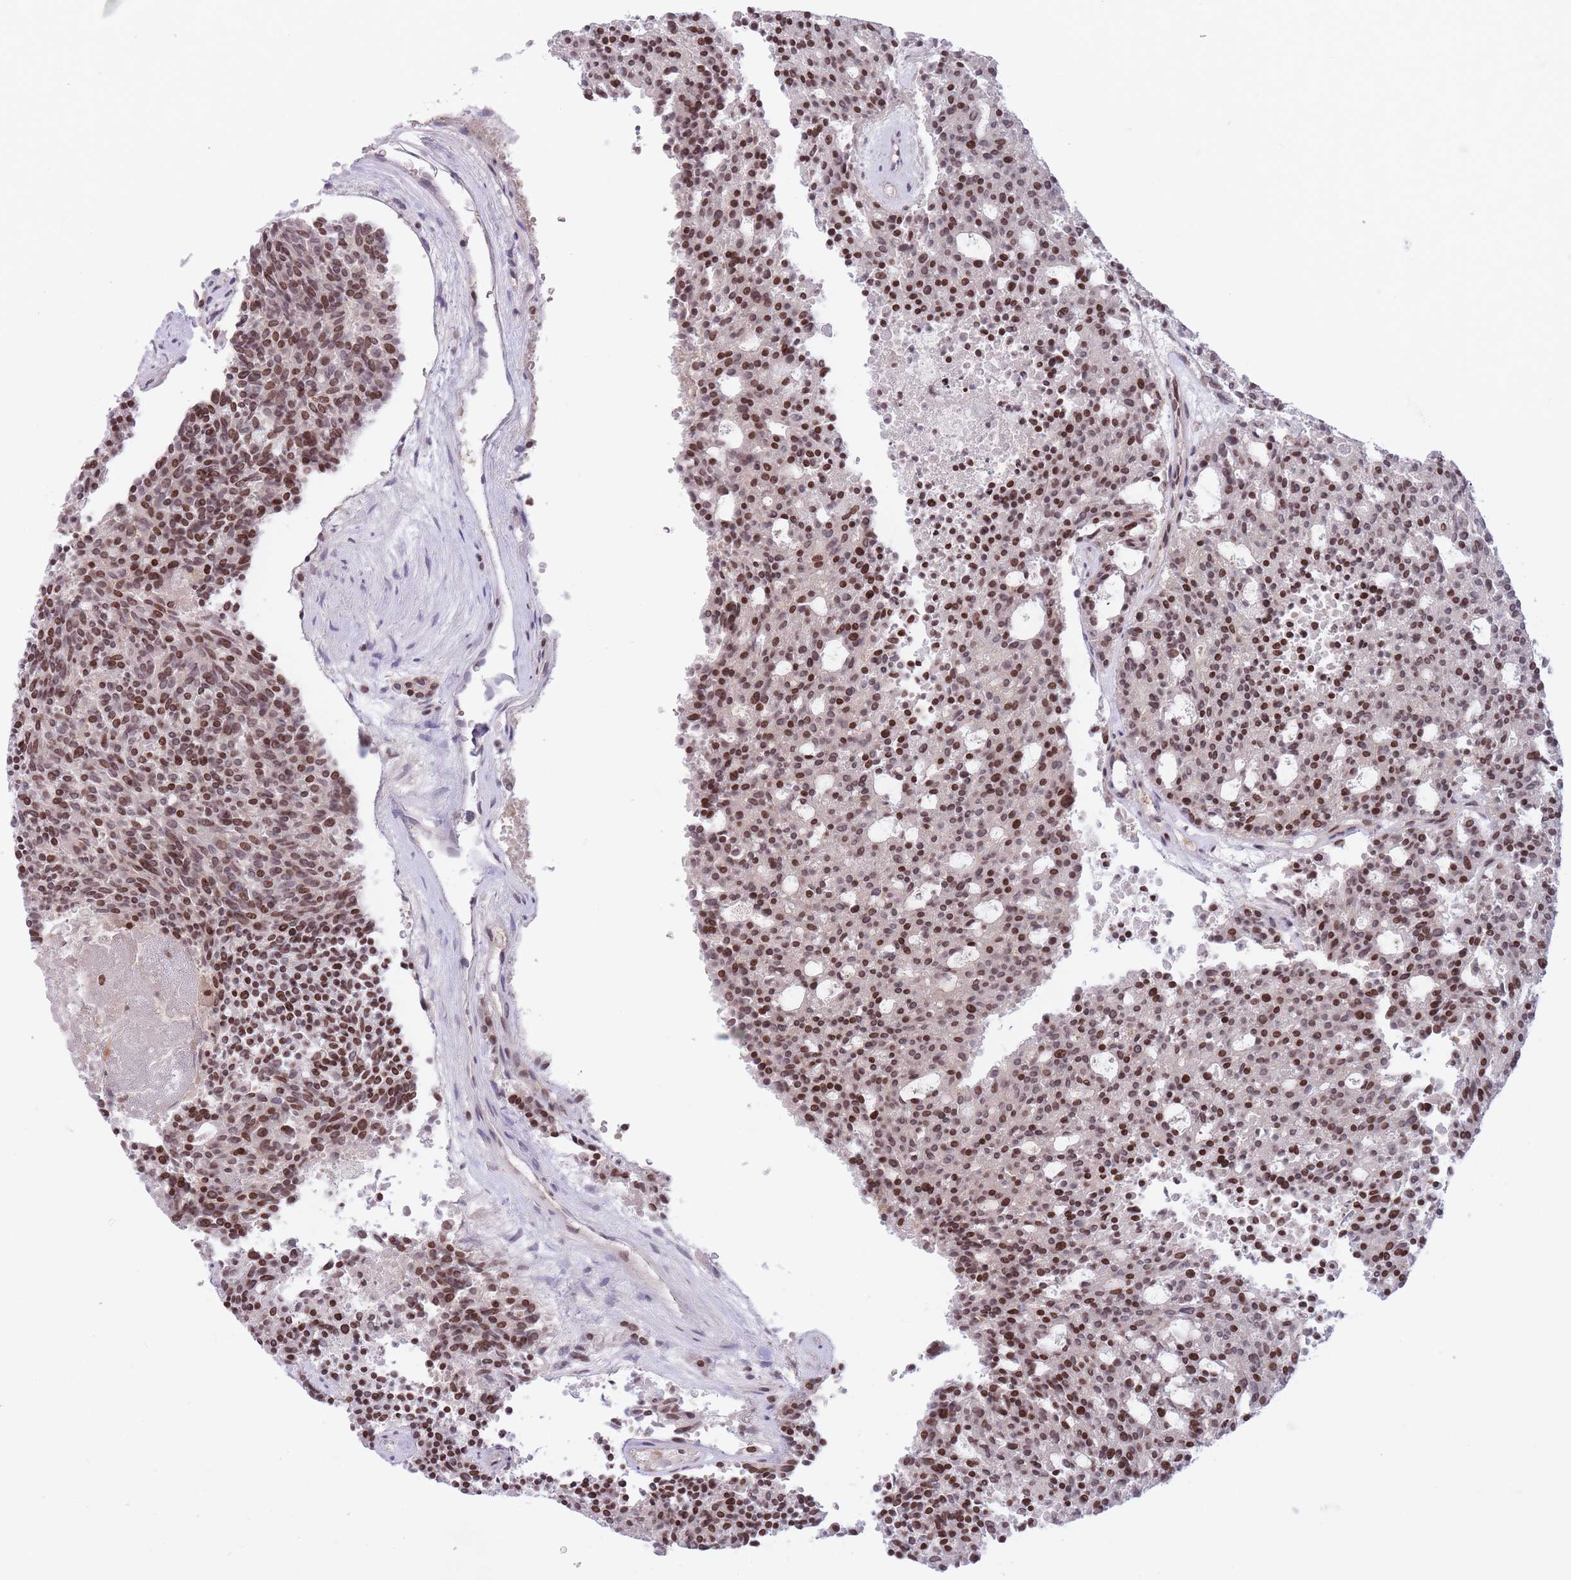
{"staining": {"intensity": "moderate", "quantity": ">75%", "location": "nuclear"}, "tissue": "carcinoid", "cell_type": "Tumor cells", "image_type": "cancer", "snomed": [{"axis": "morphology", "description": "Carcinoid, malignant, NOS"}, {"axis": "topography", "description": "Pancreas"}], "caption": "A brown stain labels moderate nuclear positivity of a protein in human carcinoid tumor cells.", "gene": "SLC35F5", "patient": {"sex": "female", "age": 54}}